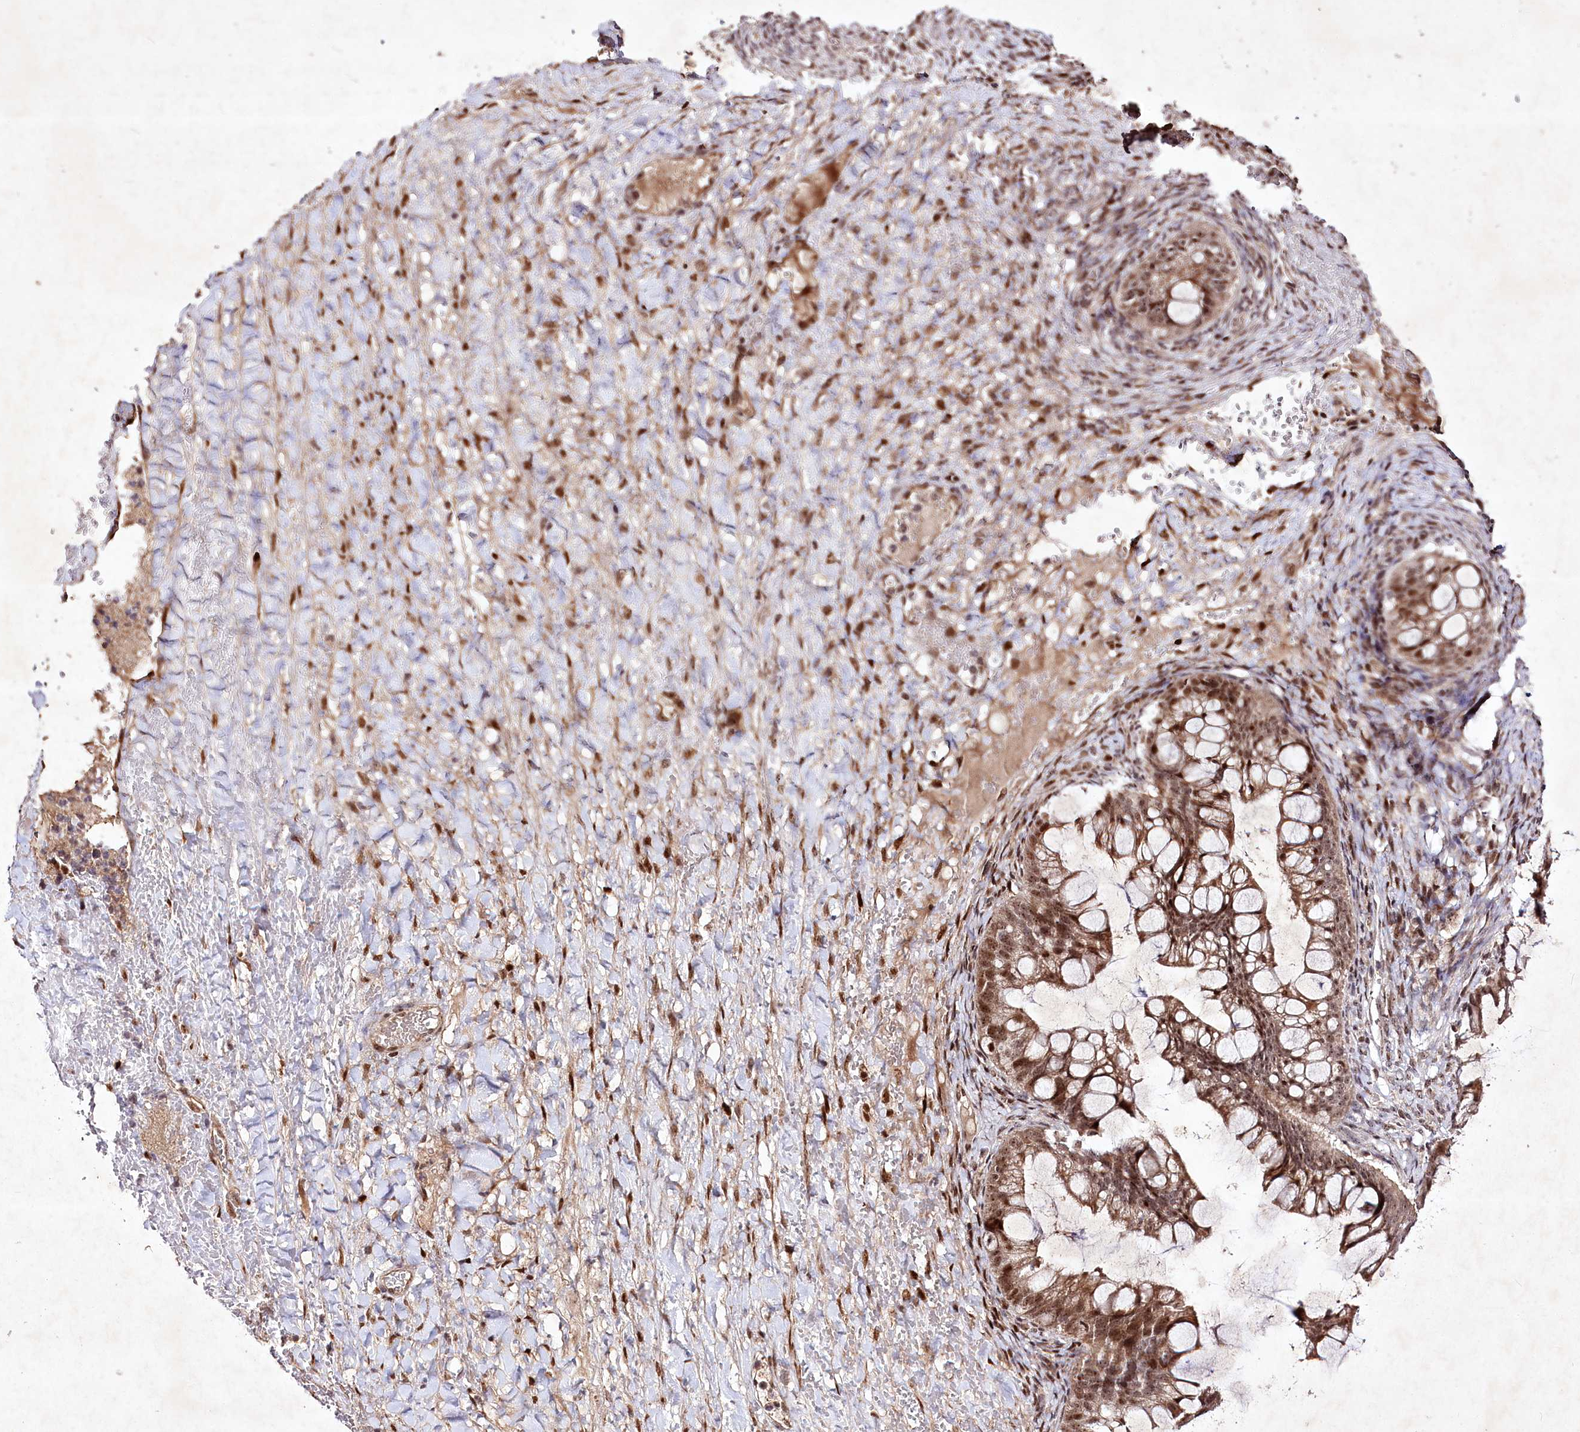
{"staining": {"intensity": "moderate", "quantity": ">75%", "location": "cytoplasmic/membranous,nuclear"}, "tissue": "ovarian cancer", "cell_type": "Tumor cells", "image_type": "cancer", "snomed": [{"axis": "morphology", "description": "Cystadenocarcinoma, mucinous, NOS"}, {"axis": "topography", "description": "Ovary"}], "caption": "Ovarian cancer stained for a protein (brown) exhibits moderate cytoplasmic/membranous and nuclear positive staining in approximately >75% of tumor cells.", "gene": "DMP1", "patient": {"sex": "female", "age": 73}}